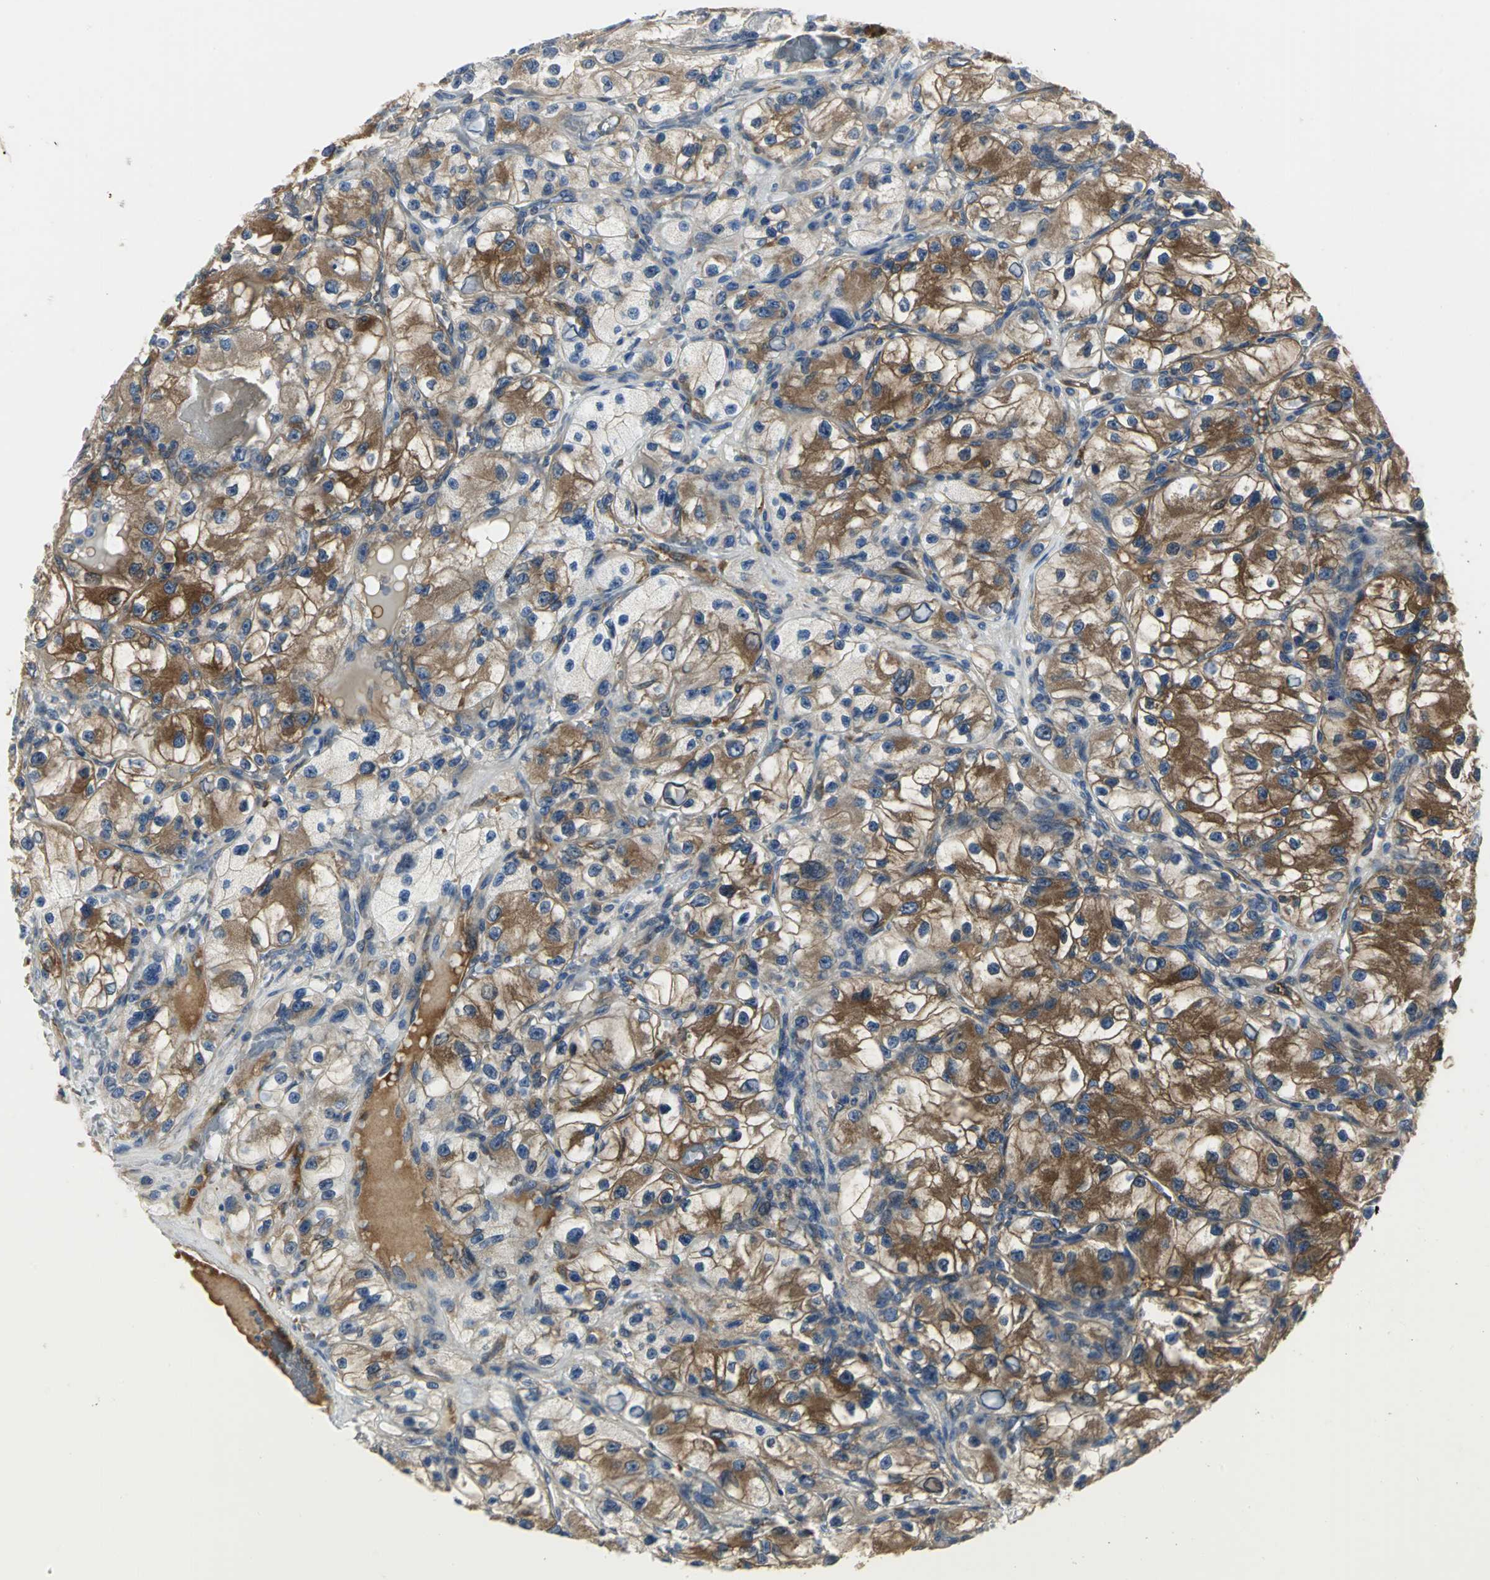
{"staining": {"intensity": "strong", "quantity": ">75%", "location": "cytoplasmic/membranous"}, "tissue": "renal cancer", "cell_type": "Tumor cells", "image_type": "cancer", "snomed": [{"axis": "morphology", "description": "Adenocarcinoma, NOS"}, {"axis": "topography", "description": "Kidney"}], "caption": "This is a histology image of immunohistochemistry staining of renal adenocarcinoma, which shows strong positivity in the cytoplasmic/membranous of tumor cells.", "gene": "CHRNB1", "patient": {"sex": "female", "age": 57}}